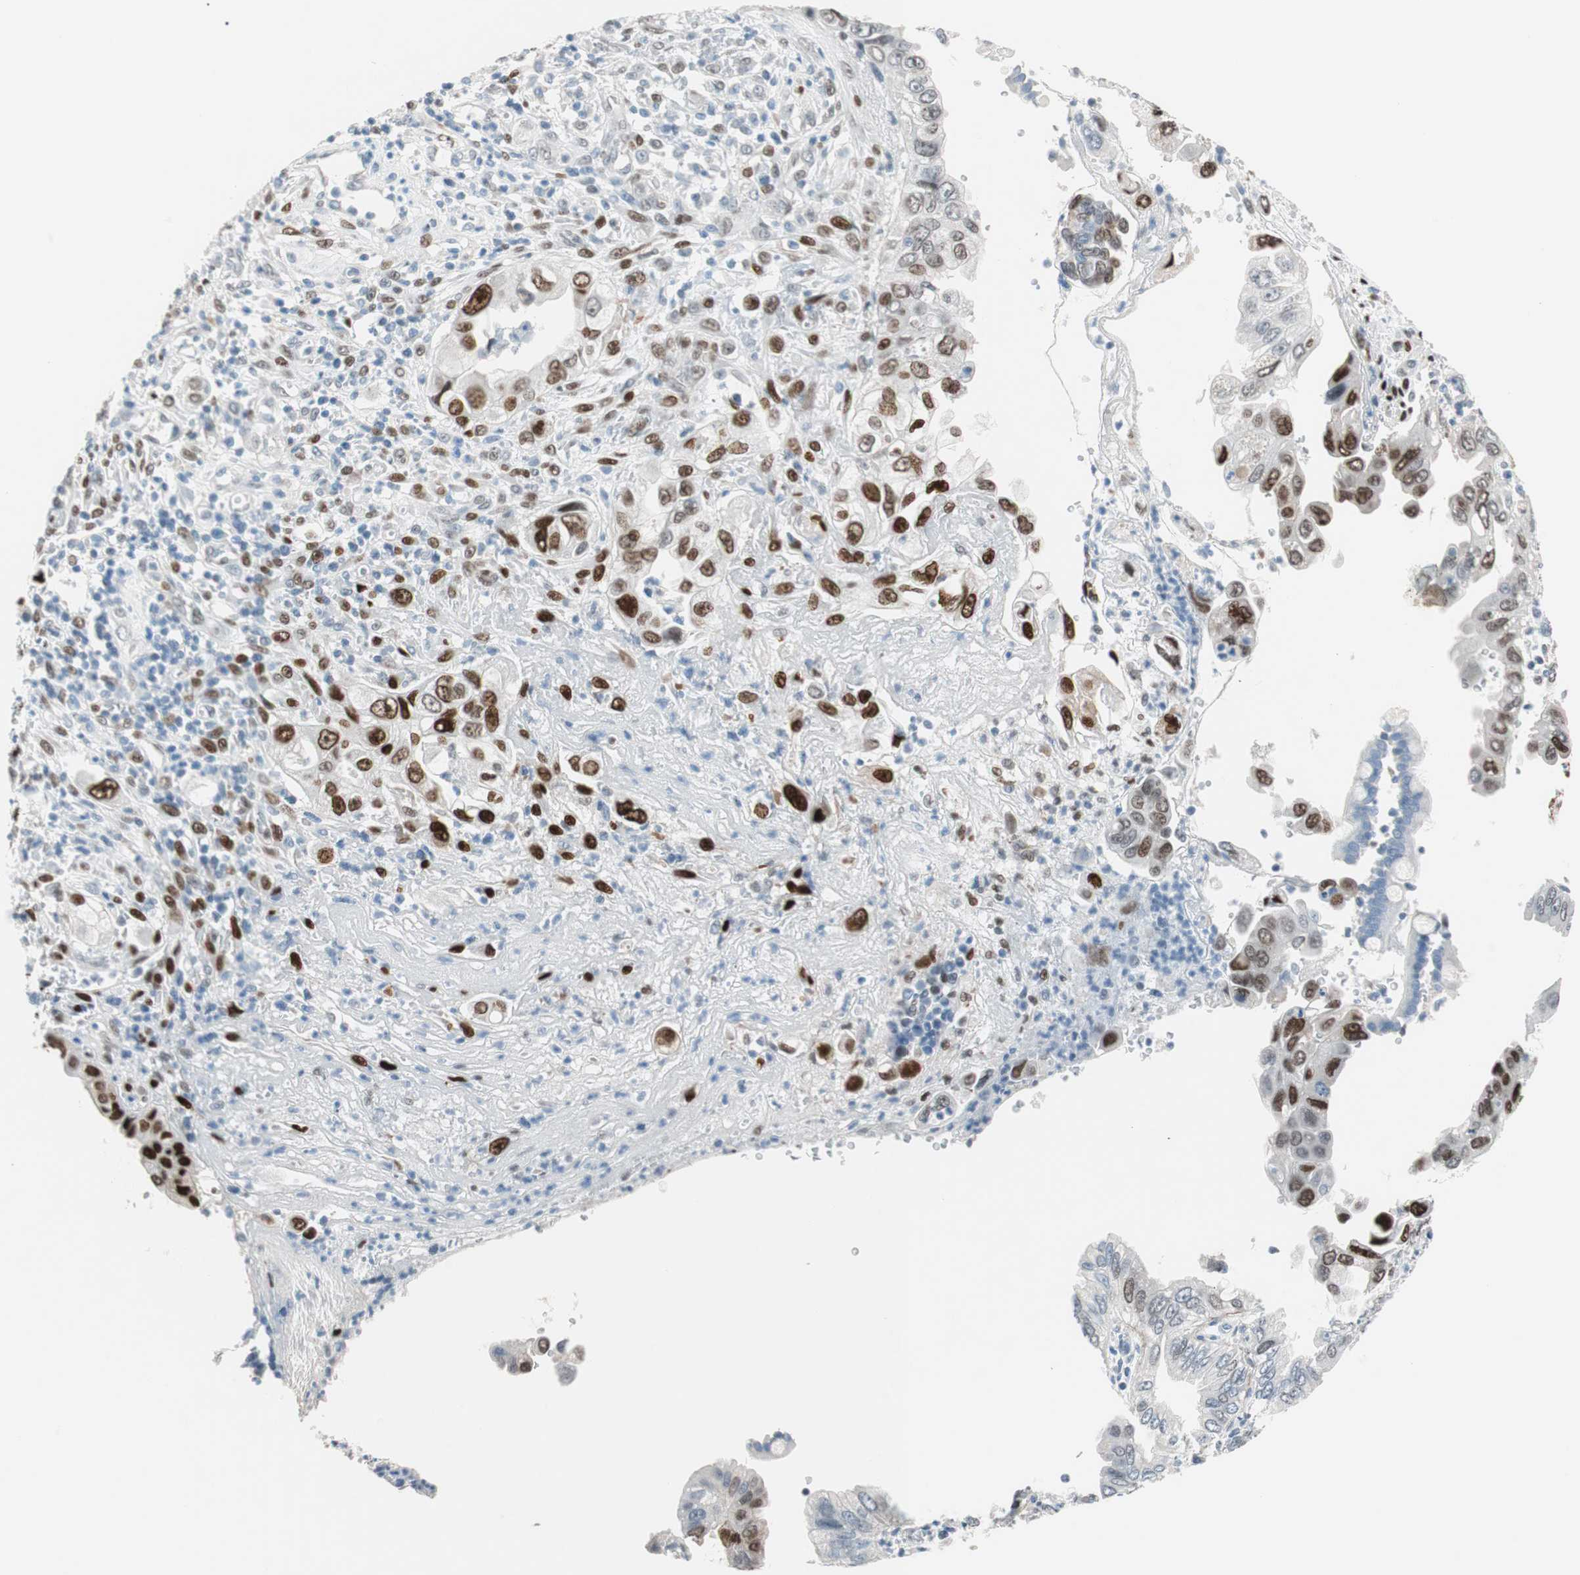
{"staining": {"intensity": "moderate", "quantity": "25%-75%", "location": "nuclear"}, "tissue": "pancreatic cancer", "cell_type": "Tumor cells", "image_type": "cancer", "snomed": [{"axis": "morphology", "description": "Normal tissue, NOS"}, {"axis": "topography", "description": "Lymph node"}], "caption": "High-magnification brightfield microscopy of pancreatic cancer stained with DAB (3,3'-diaminobenzidine) (brown) and counterstained with hematoxylin (blue). tumor cells exhibit moderate nuclear expression is seen in approximately25%-75% of cells.", "gene": "FOSL1", "patient": {"sex": "male", "age": 50}}